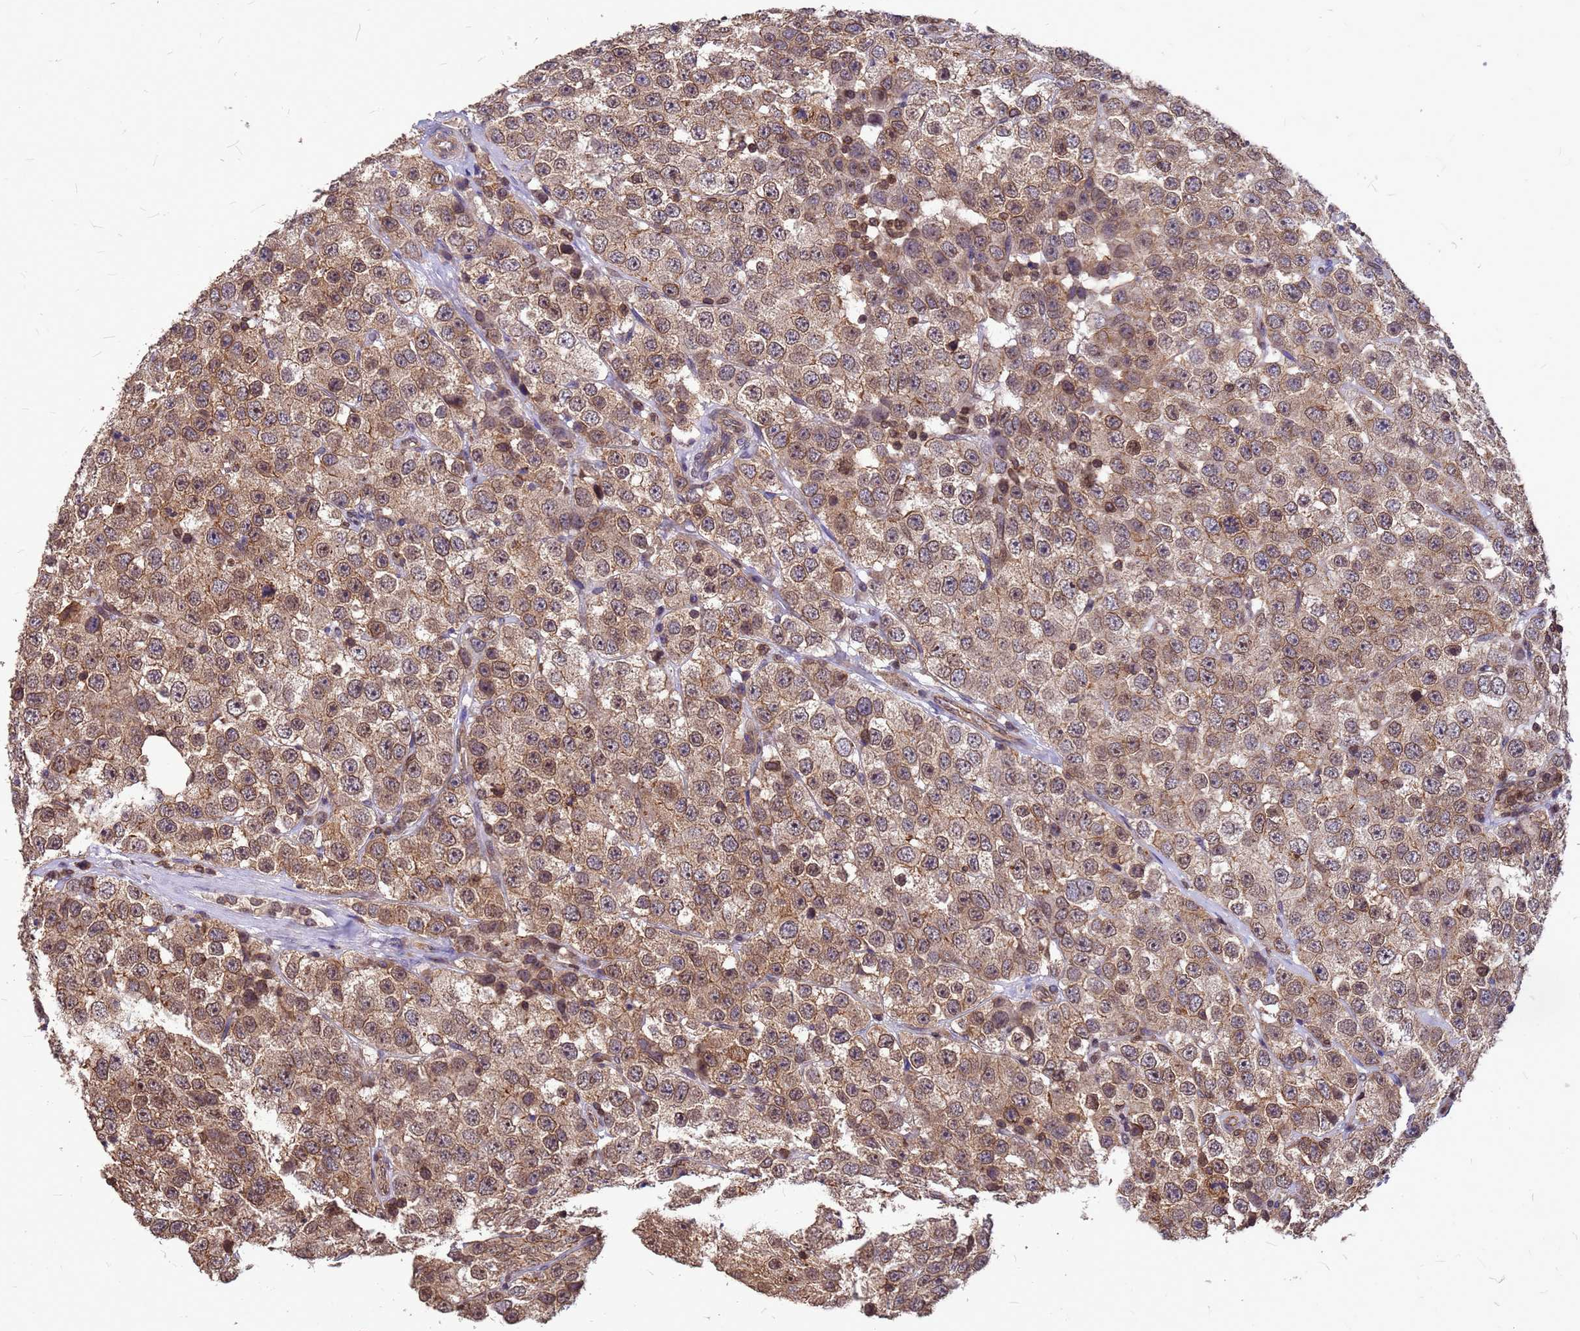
{"staining": {"intensity": "moderate", "quantity": ">75%", "location": "cytoplasmic/membranous,nuclear"}, "tissue": "testis cancer", "cell_type": "Tumor cells", "image_type": "cancer", "snomed": [{"axis": "morphology", "description": "Seminoma, NOS"}, {"axis": "topography", "description": "Testis"}], "caption": "Protein staining of testis cancer (seminoma) tissue shows moderate cytoplasmic/membranous and nuclear staining in approximately >75% of tumor cells. (DAB (3,3'-diaminobenzidine) = brown stain, brightfield microscopy at high magnification).", "gene": "C1orf35", "patient": {"sex": "male", "age": 28}}